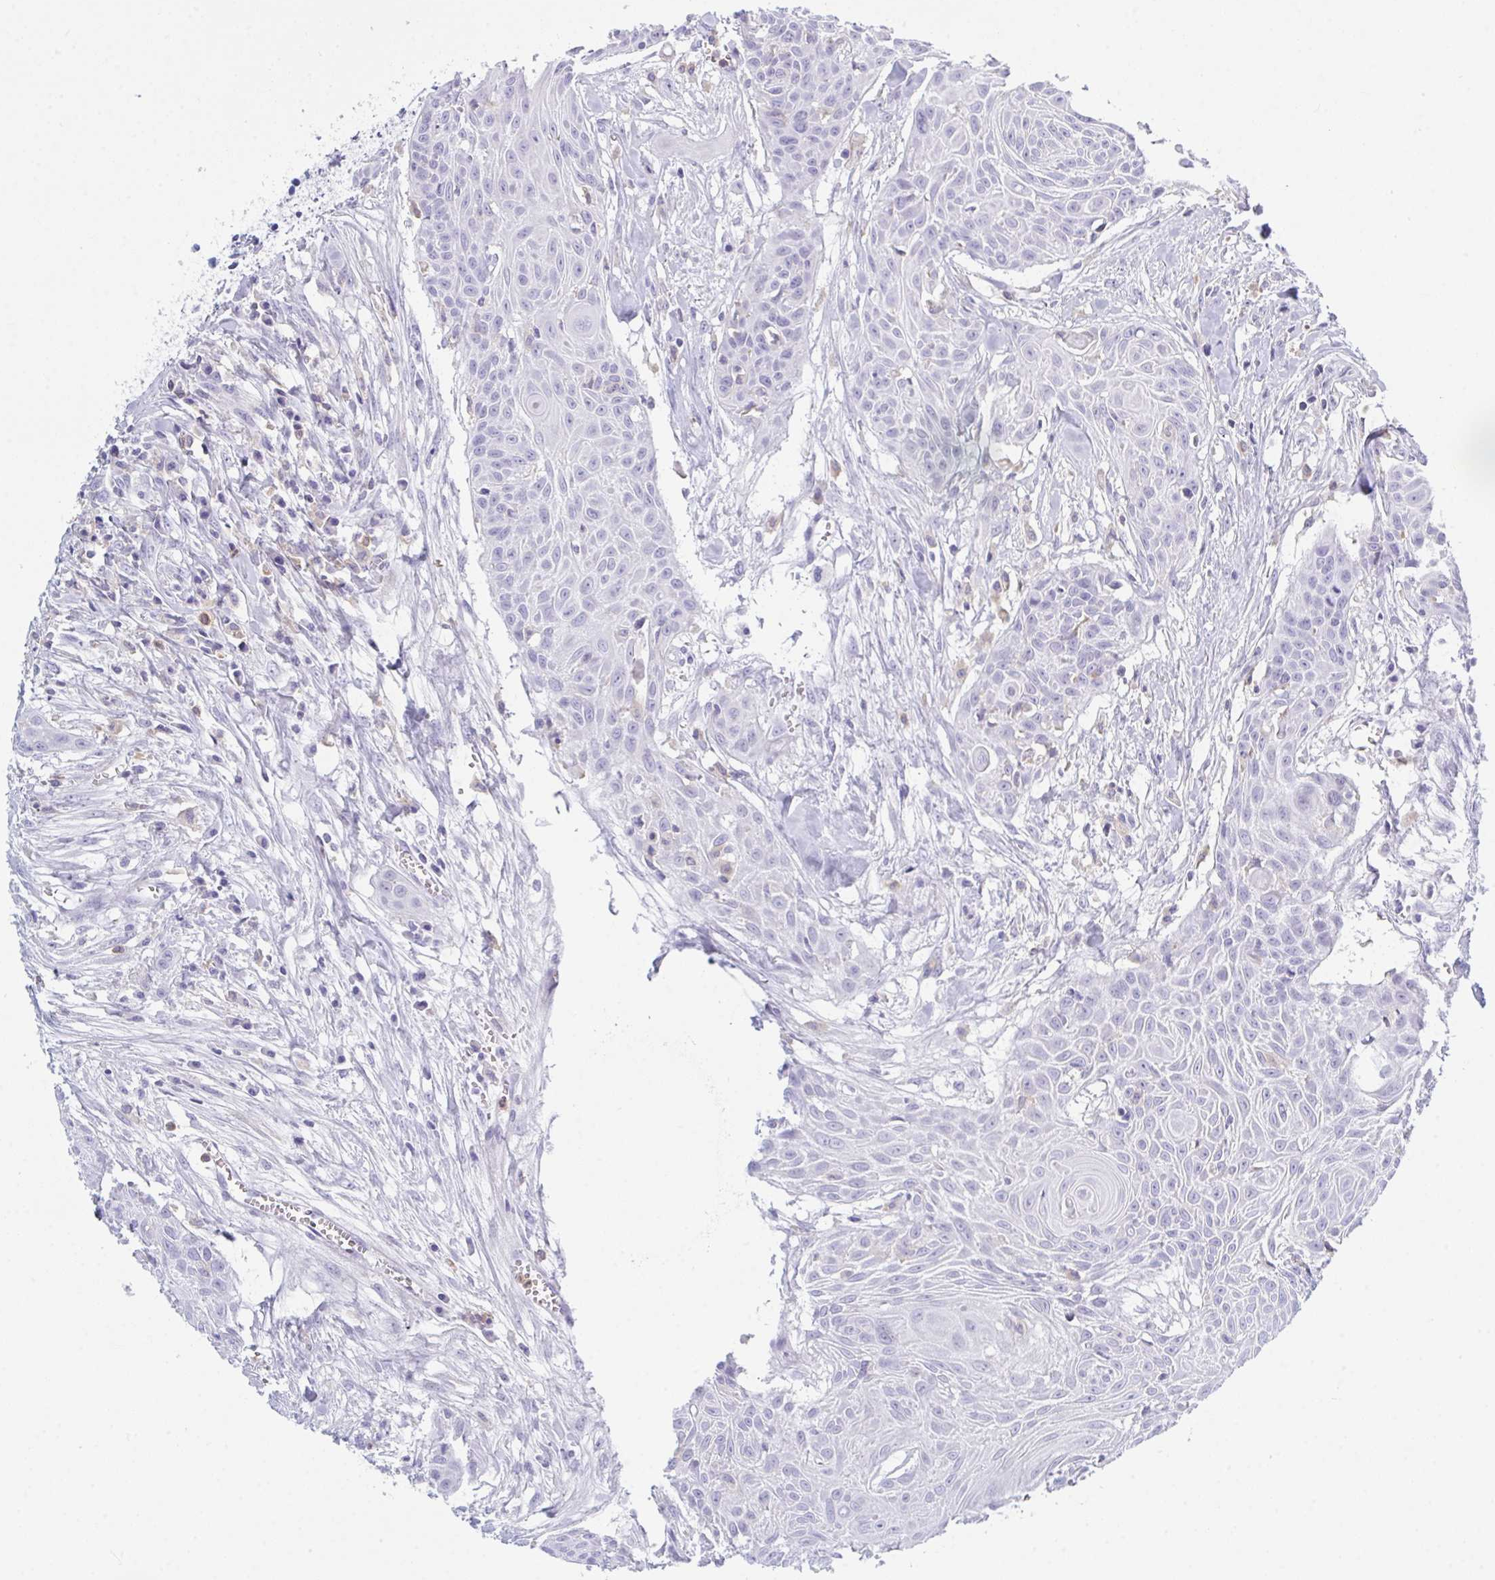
{"staining": {"intensity": "negative", "quantity": "none", "location": "none"}, "tissue": "head and neck cancer", "cell_type": "Tumor cells", "image_type": "cancer", "snomed": [{"axis": "morphology", "description": "Squamous cell carcinoma, NOS"}, {"axis": "topography", "description": "Lymph node"}, {"axis": "topography", "description": "Salivary gland"}, {"axis": "topography", "description": "Head-Neck"}], "caption": "Immunohistochemistry (IHC) histopathology image of neoplastic tissue: human head and neck cancer (squamous cell carcinoma) stained with DAB (3,3'-diaminobenzidine) displays no significant protein positivity in tumor cells. (DAB (3,3'-diaminobenzidine) immunohistochemistry, high magnification).", "gene": "MYO1F", "patient": {"sex": "female", "age": 74}}